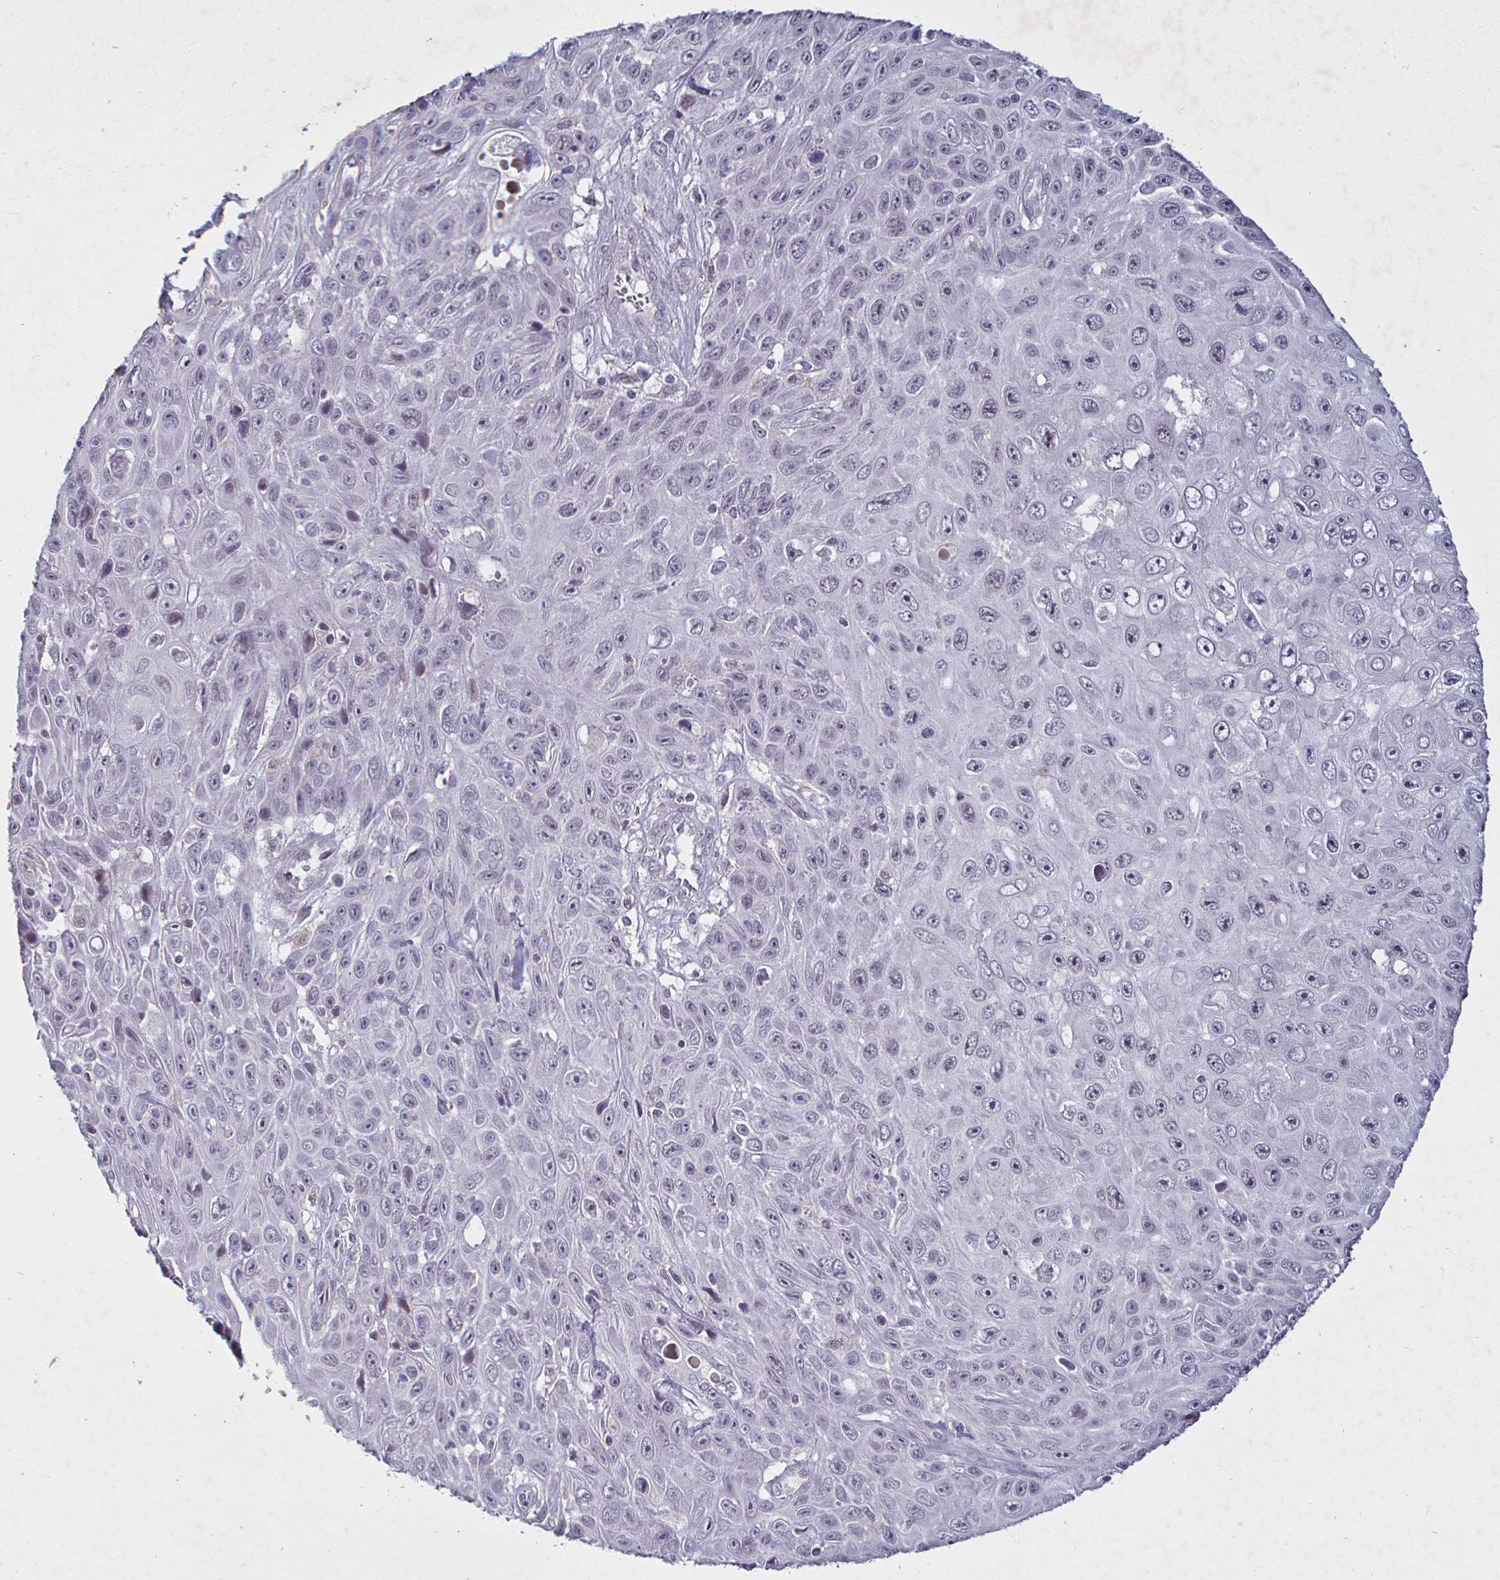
{"staining": {"intensity": "negative", "quantity": "none", "location": "none"}, "tissue": "skin cancer", "cell_type": "Tumor cells", "image_type": "cancer", "snomed": [{"axis": "morphology", "description": "Squamous cell carcinoma, NOS"}, {"axis": "topography", "description": "Skin"}], "caption": "There is no significant staining in tumor cells of skin cancer (squamous cell carcinoma).", "gene": "MLH1", "patient": {"sex": "male", "age": 82}}